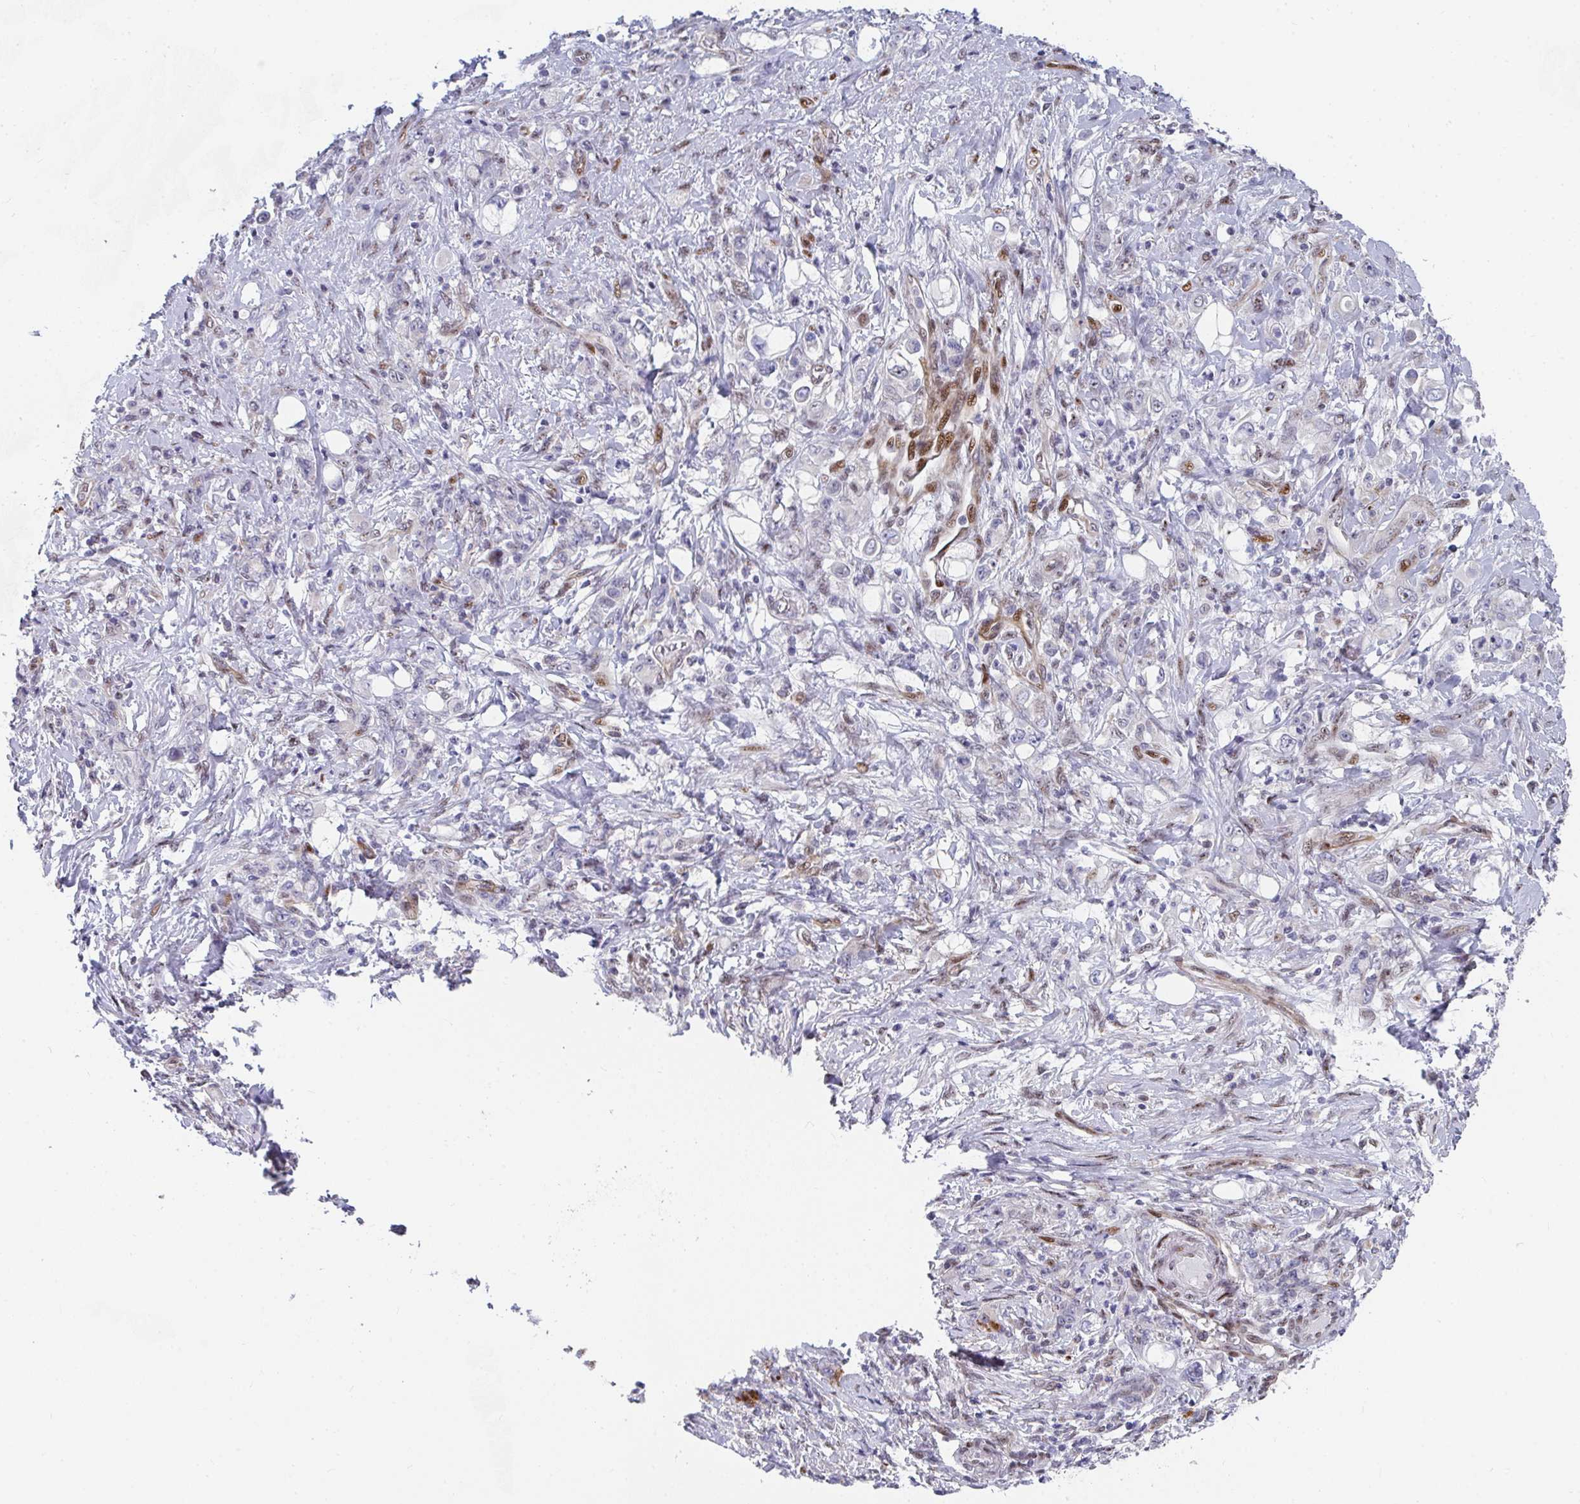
{"staining": {"intensity": "moderate", "quantity": "25%-75%", "location": "cytoplasmic/membranous"}, "tissue": "stomach cancer", "cell_type": "Tumor cells", "image_type": "cancer", "snomed": [{"axis": "morphology", "description": "Adenocarcinoma, NOS"}, {"axis": "topography", "description": "Stomach"}], "caption": "Tumor cells show medium levels of moderate cytoplasmic/membranous staining in about 25%-75% of cells in adenocarcinoma (stomach).", "gene": "ZIC3", "patient": {"sex": "female", "age": 79}}